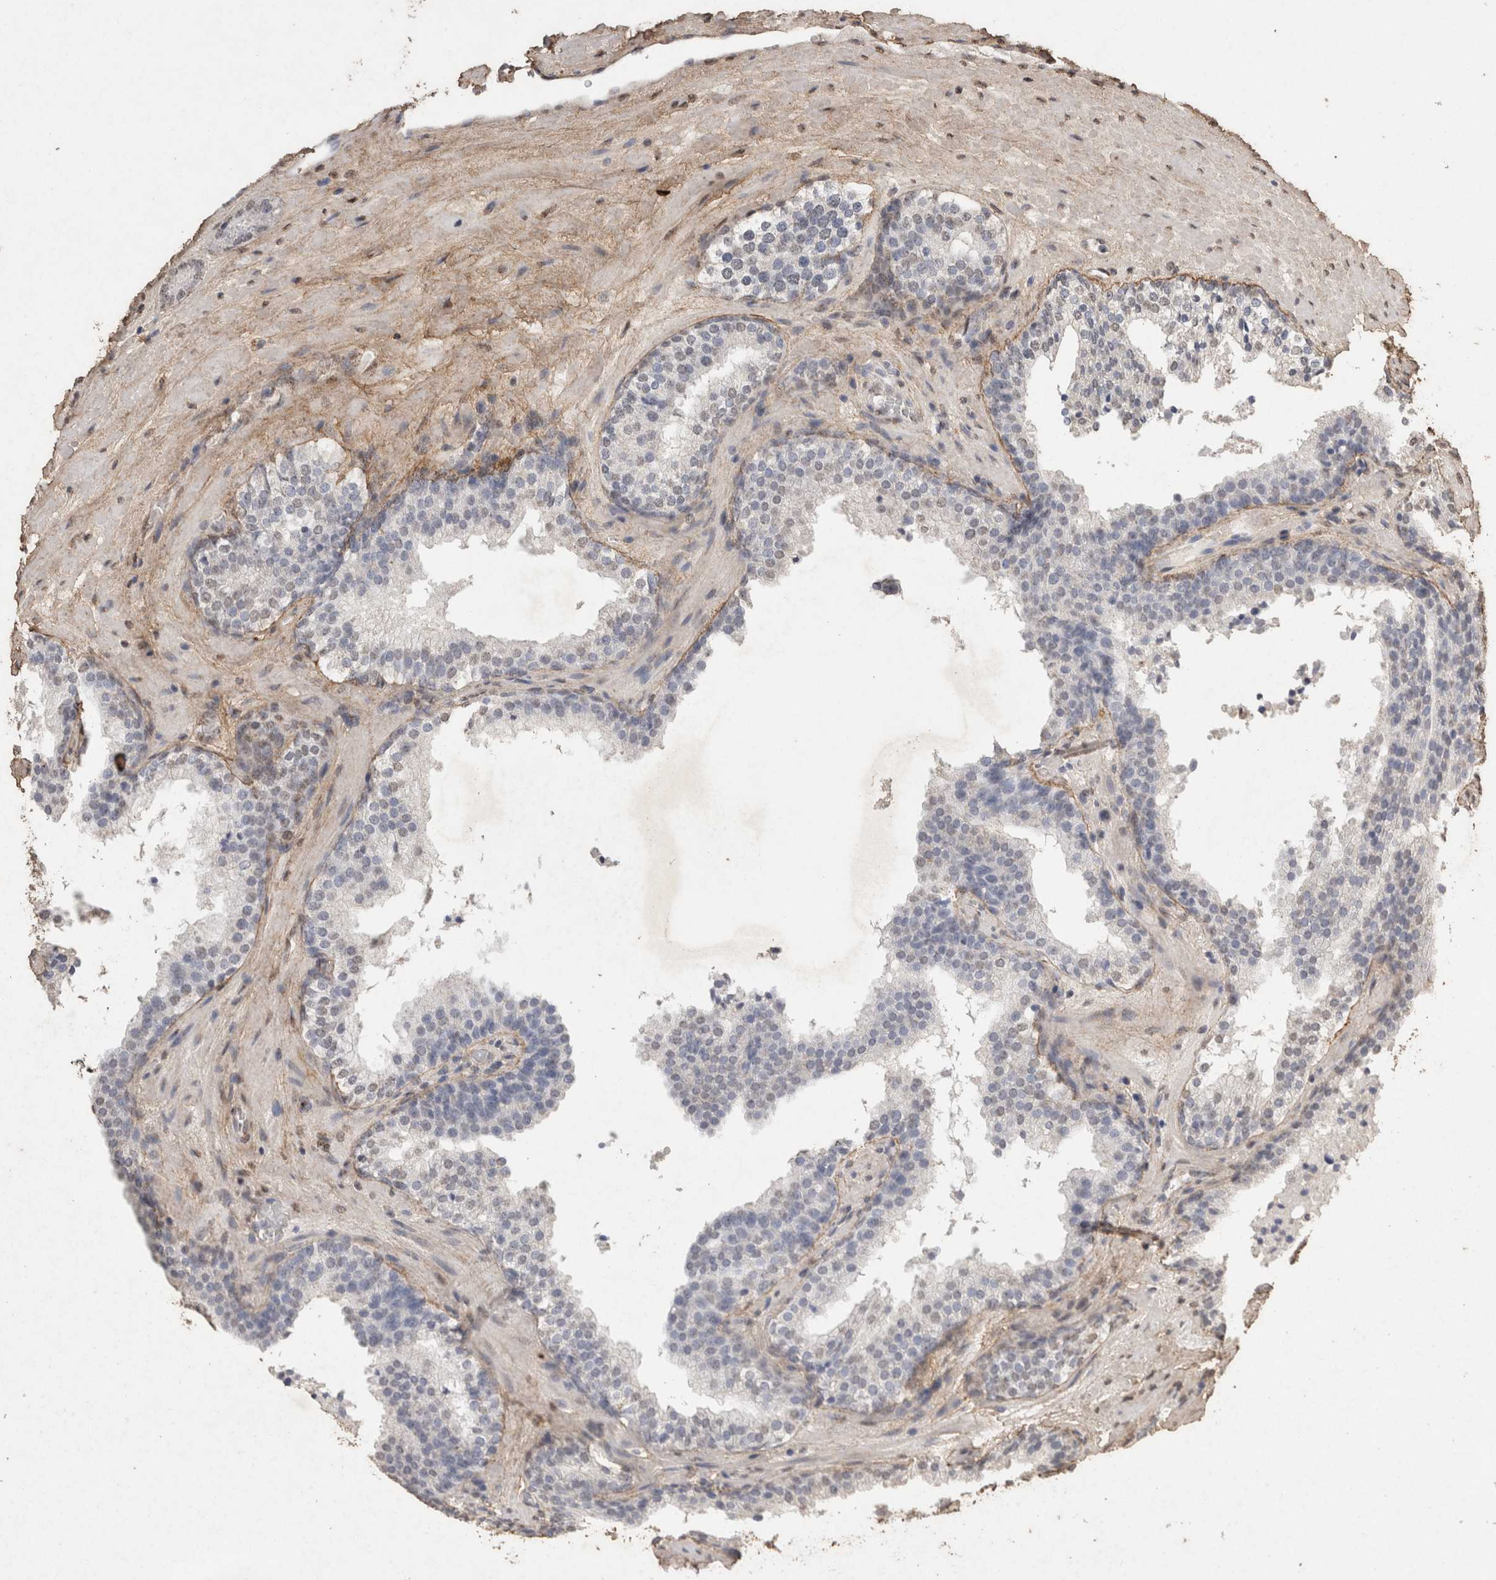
{"staining": {"intensity": "negative", "quantity": "none", "location": "none"}, "tissue": "prostate cancer", "cell_type": "Tumor cells", "image_type": "cancer", "snomed": [{"axis": "morphology", "description": "Adenocarcinoma, High grade"}, {"axis": "topography", "description": "Prostate"}], "caption": "IHC of prostate adenocarcinoma (high-grade) shows no positivity in tumor cells.", "gene": "C1QTNF5", "patient": {"sex": "male", "age": 56}}